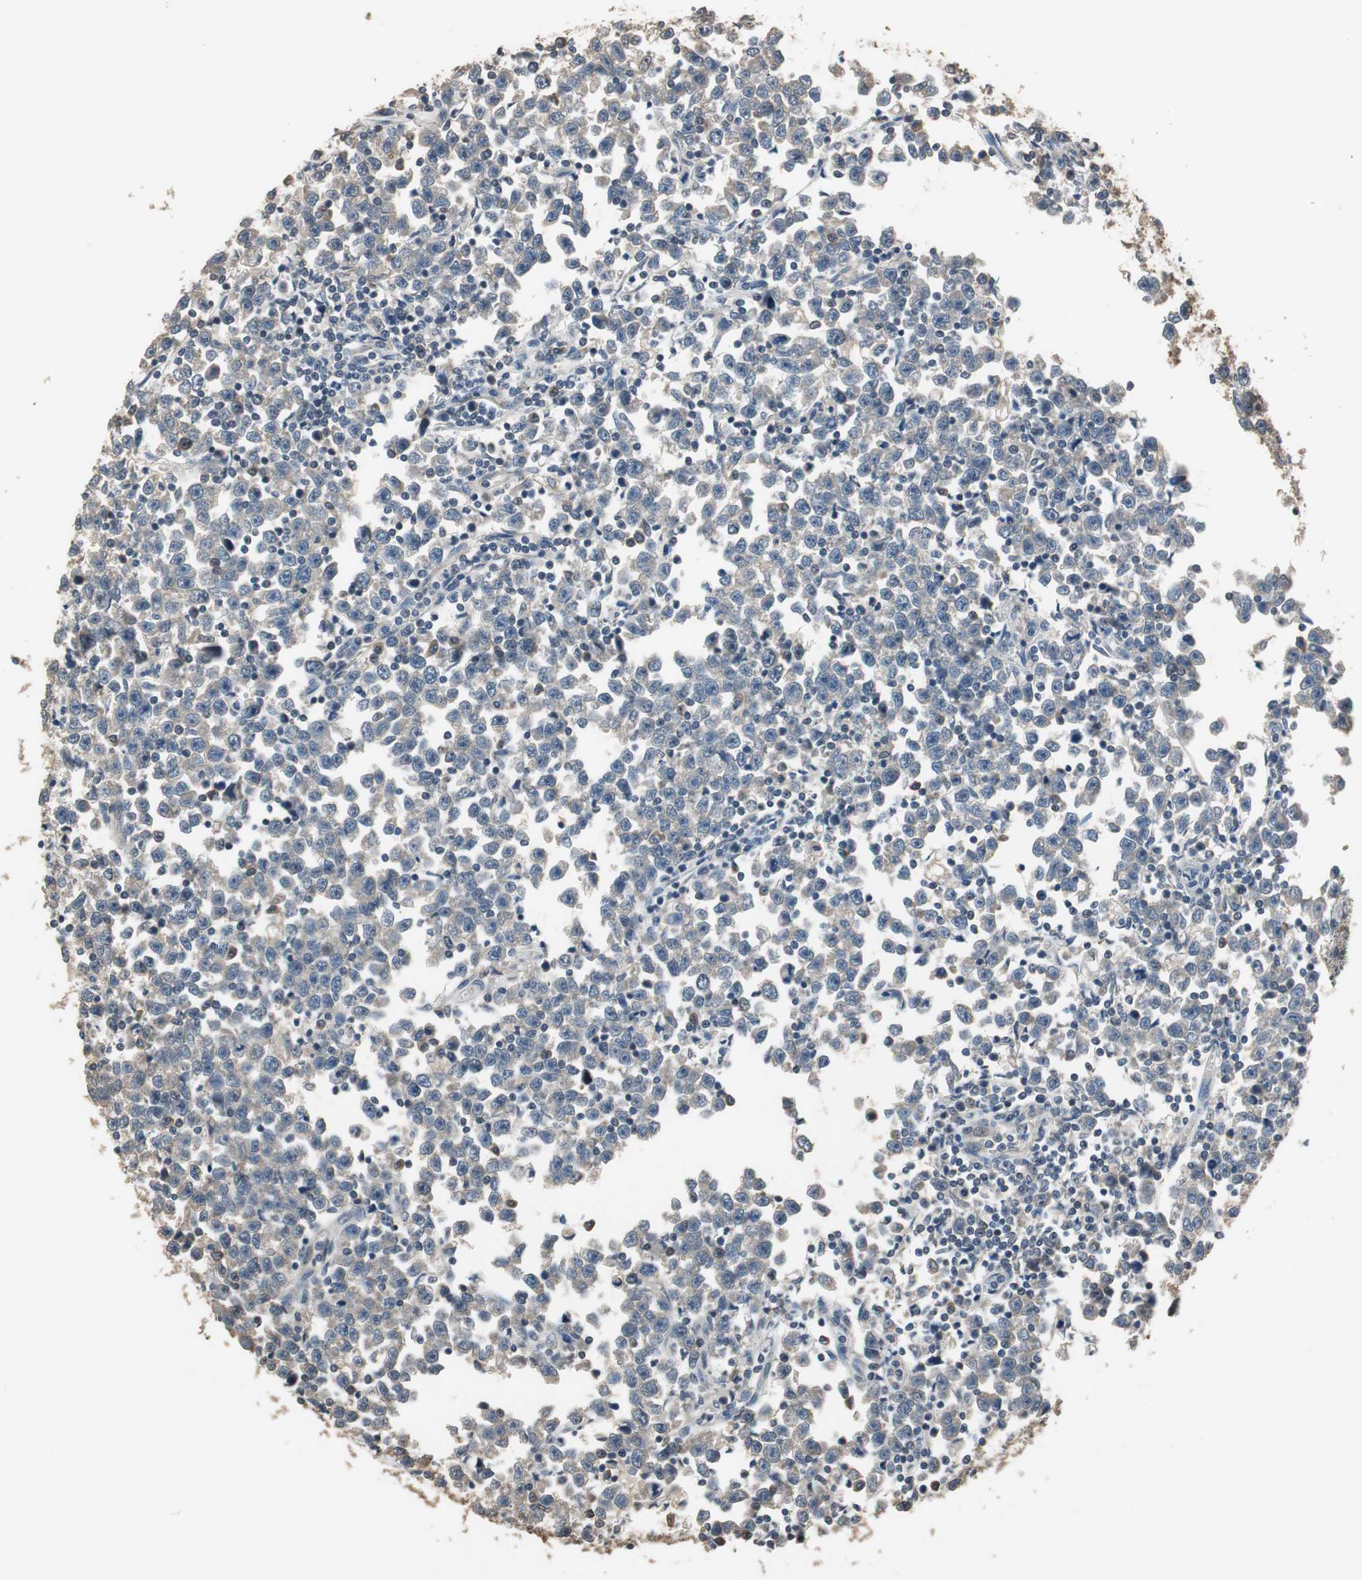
{"staining": {"intensity": "negative", "quantity": "none", "location": "none"}, "tissue": "testis cancer", "cell_type": "Tumor cells", "image_type": "cancer", "snomed": [{"axis": "morphology", "description": "Seminoma, NOS"}, {"axis": "topography", "description": "Testis"}], "caption": "Human testis seminoma stained for a protein using immunohistochemistry (IHC) displays no expression in tumor cells.", "gene": "PI4KB", "patient": {"sex": "male", "age": 43}}